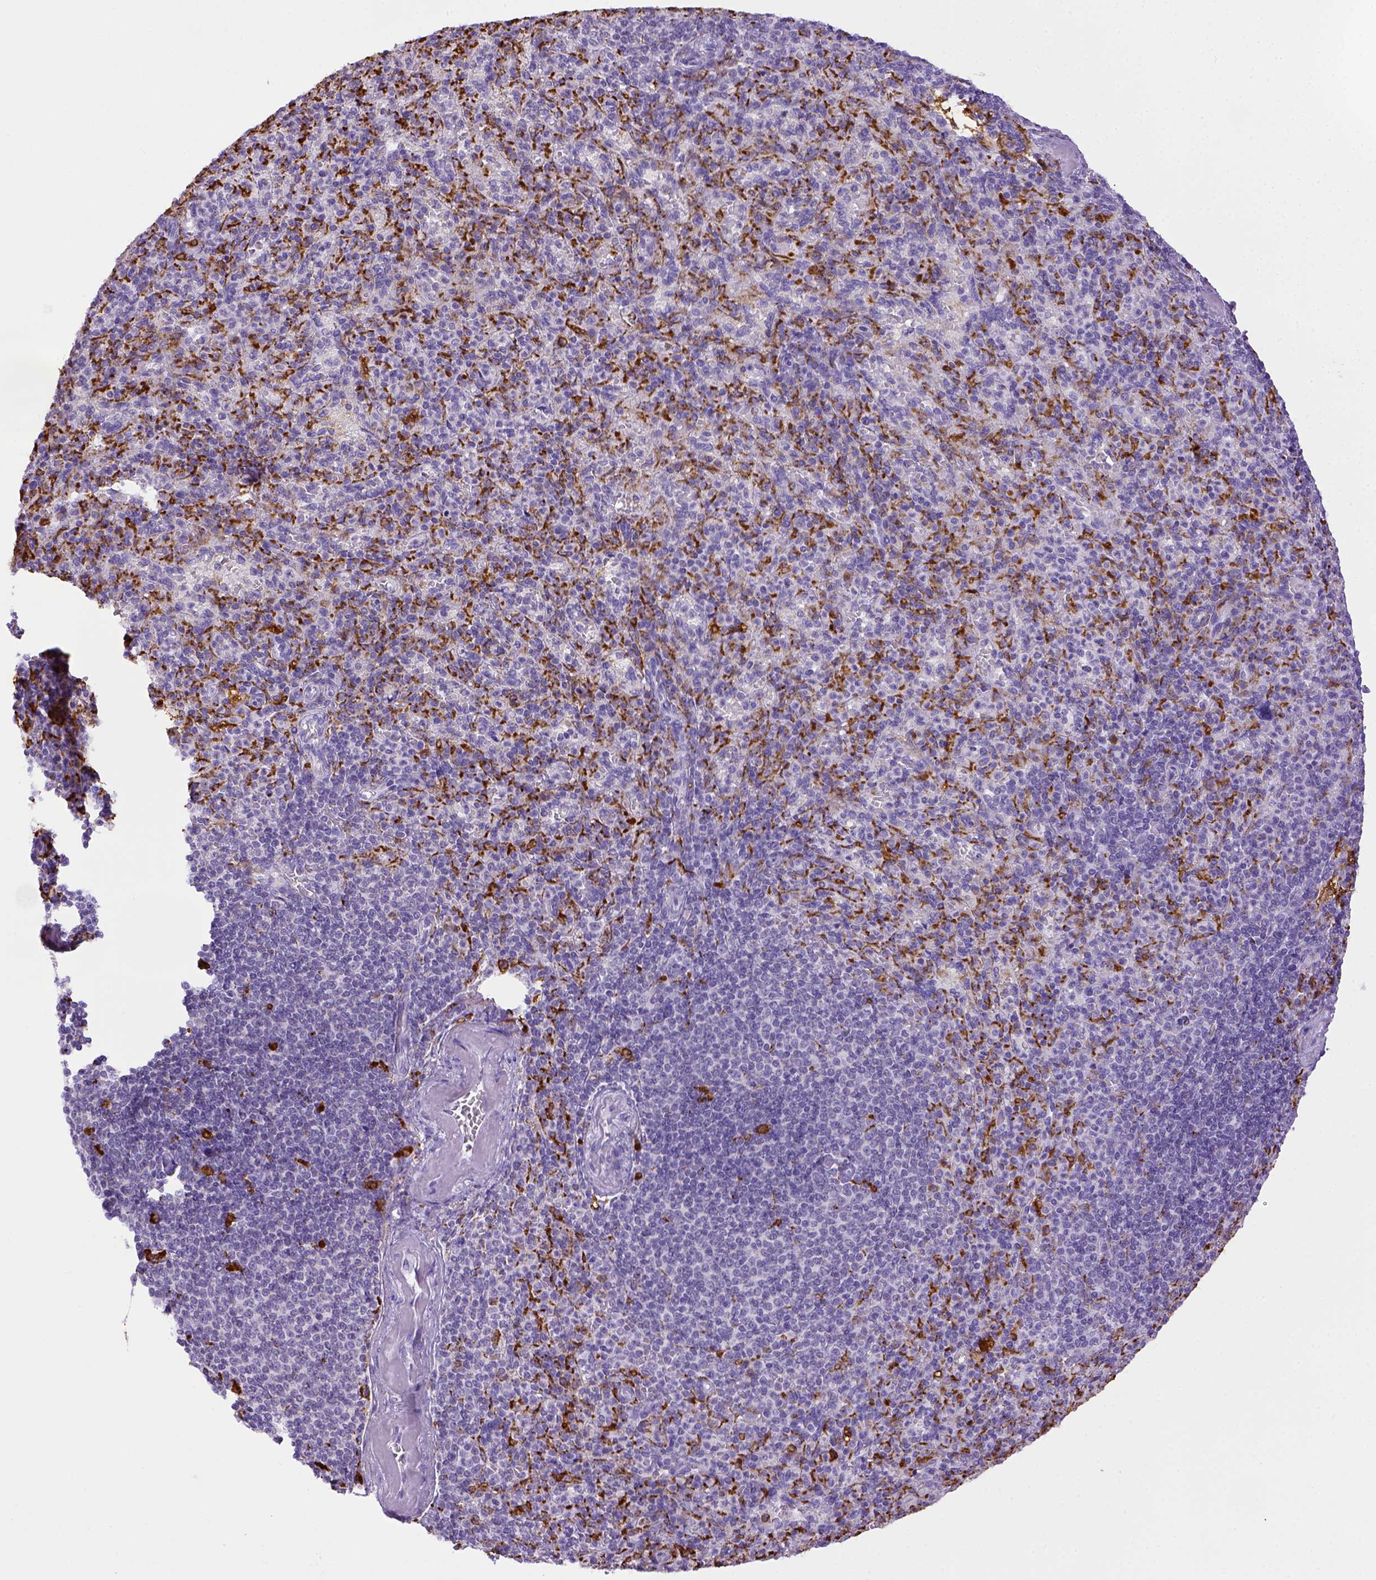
{"staining": {"intensity": "strong", "quantity": "25%-75%", "location": "cytoplasmic/membranous"}, "tissue": "spleen", "cell_type": "Cells in red pulp", "image_type": "normal", "snomed": [{"axis": "morphology", "description": "Normal tissue, NOS"}, {"axis": "topography", "description": "Spleen"}], "caption": "Strong cytoplasmic/membranous staining is seen in approximately 25%-75% of cells in red pulp in normal spleen. (brown staining indicates protein expression, while blue staining denotes nuclei).", "gene": "CD68", "patient": {"sex": "female", "age": 74}}